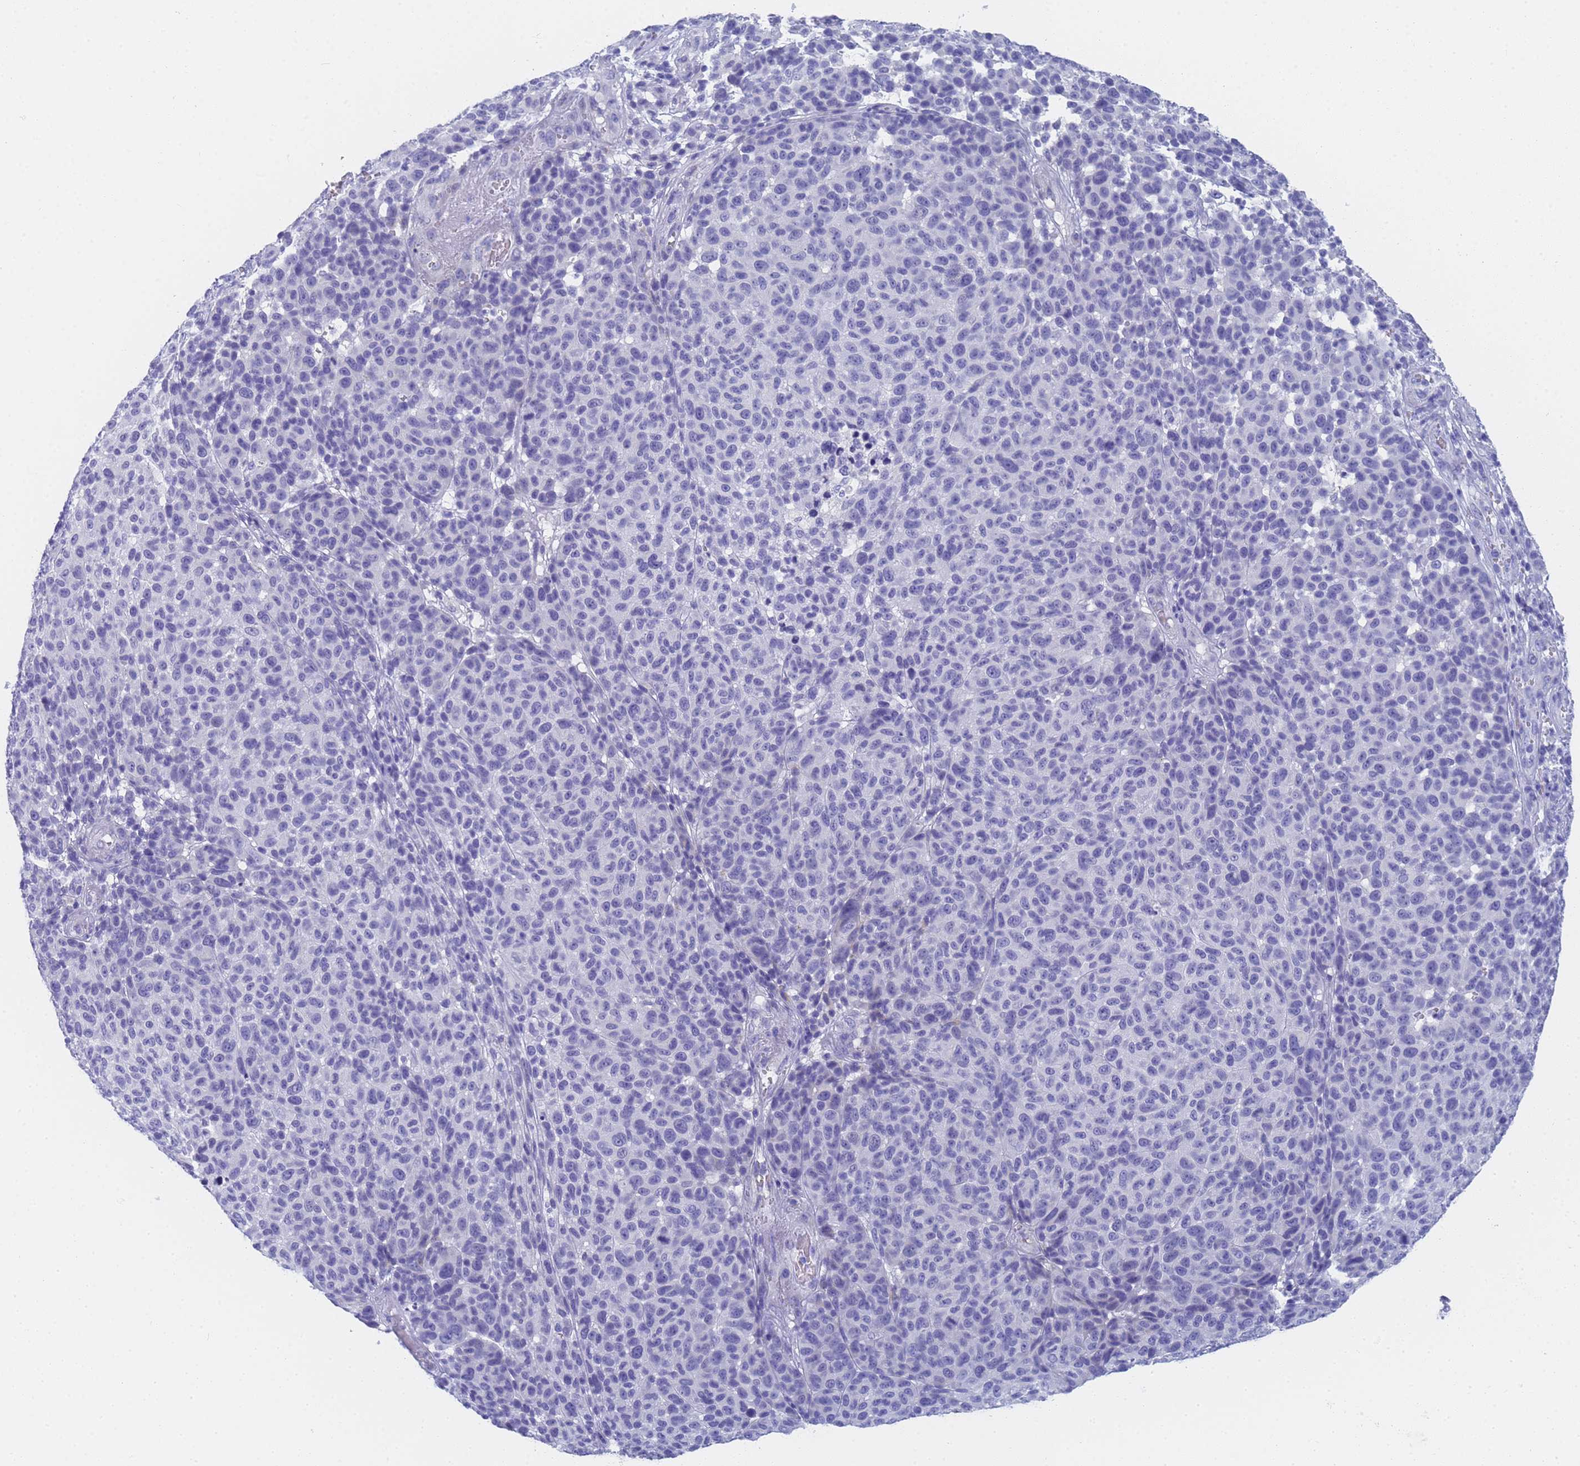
{"staining": {"intensity": "negative", "quantity": "none", "location": "none"}, "tissue": "melanoma", "cell_type": "Tumor cells", "image_type": "cancer", "snomed": [{"axis": "morphology", "description": "Malignant melanoma, NOS"}, {"axis": "topography", "description": "Skin"}], "caption": "This is a histopathology image of immunohistochemistry staining of melanoma, which shows no staining in tumor cells.", "gene": "STATH", "patient": {"sex": "male", "age": 49}}